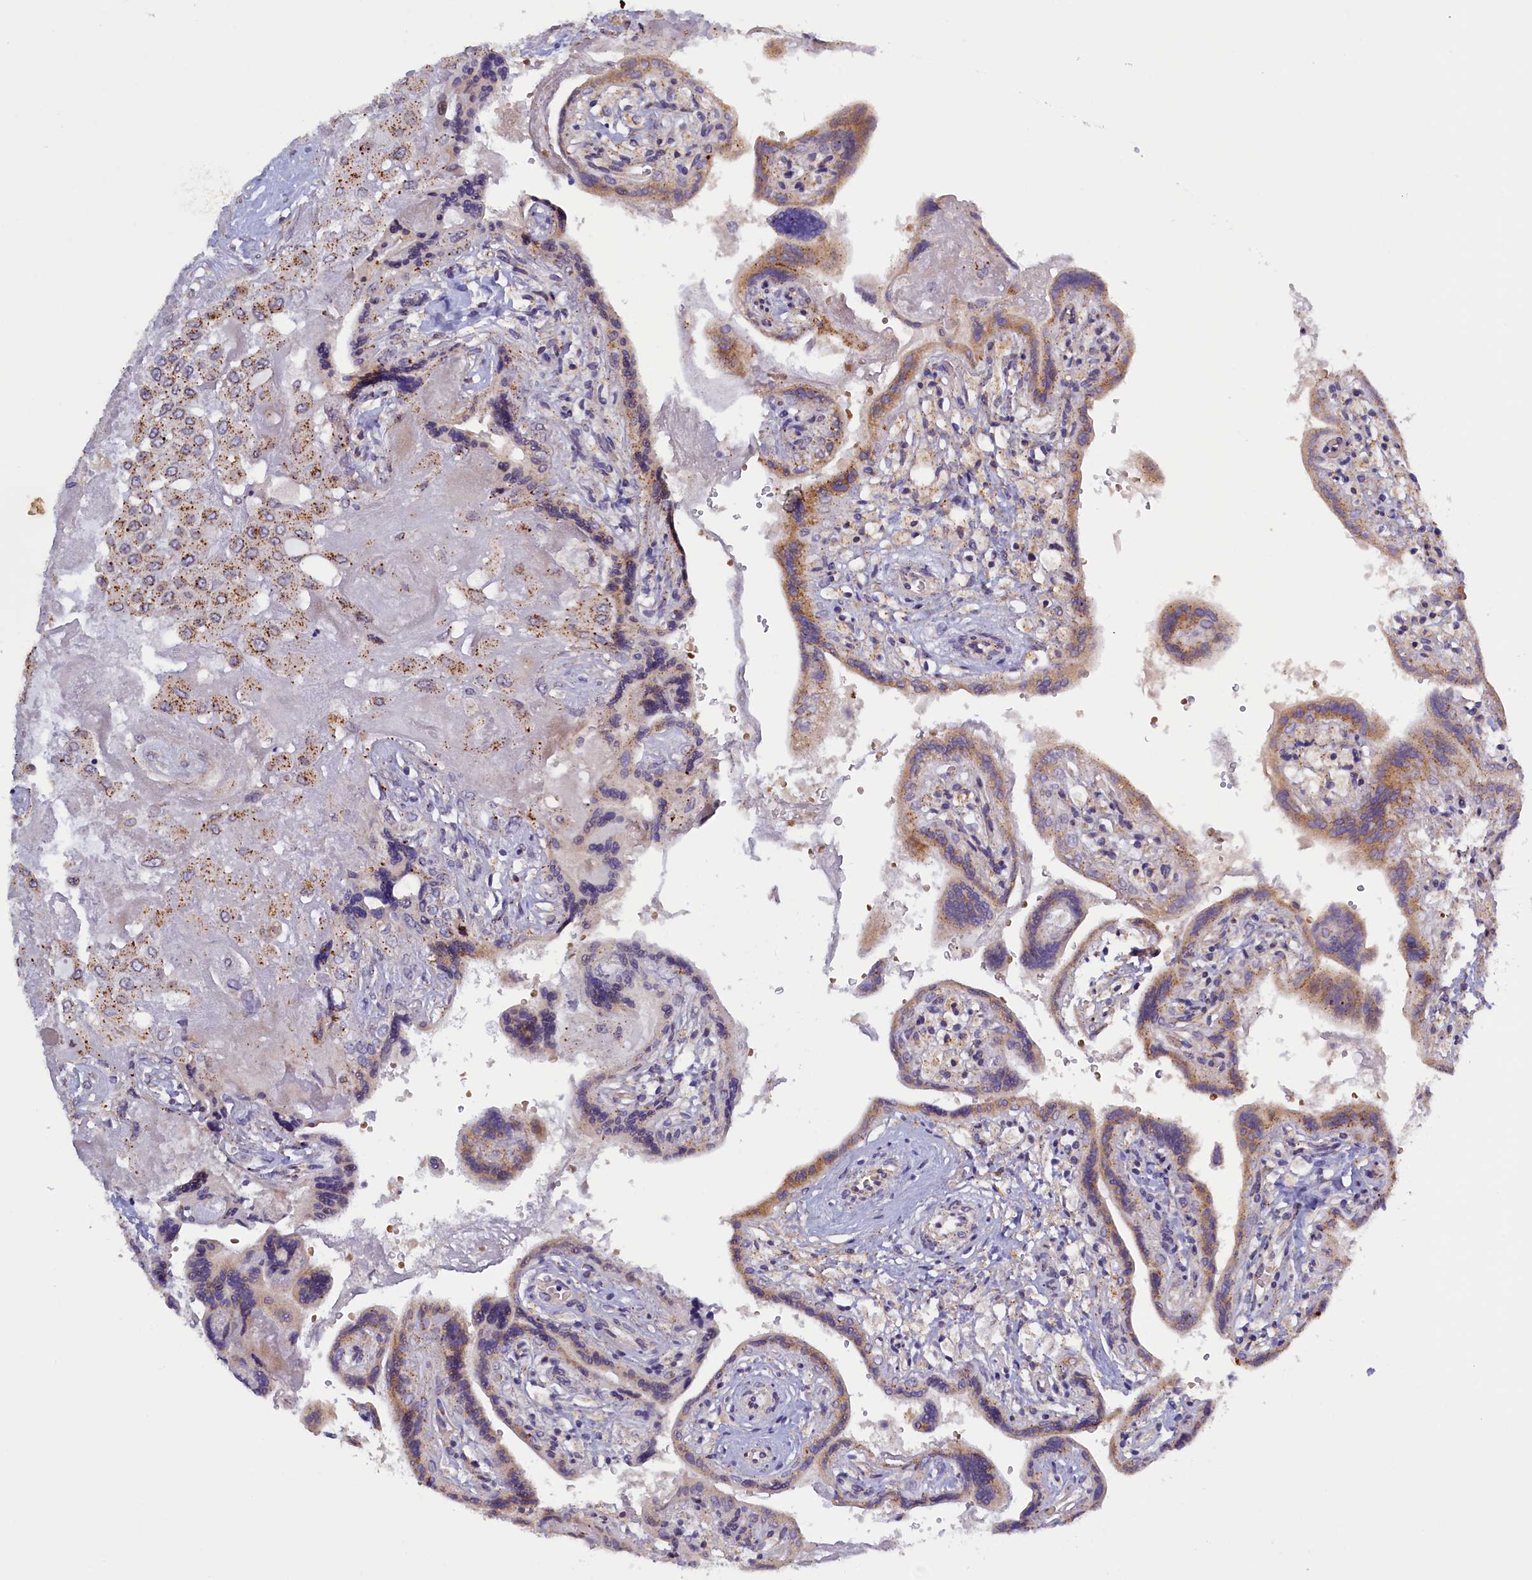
{"staining": {"intensity": "weak", "quantity": ">75%", "location": "cytoplasmic/membranous"}, "tissue": "placenta", "cell_type": "Decidual cells", "image_type": "normal", "snomed": [{"axis": "morphology", "description": "Normal tissue, NOS"}, {"axis": "topography", "description": "Placenta"}], "caption": "Decidual cells display low levels of weak cytoplasmic/membranous expression in approximately >75% of cells in normal placenta. Nuclei are stained in blue.", "gene": "HYKK", "patient": {"sex": "female", "age": 37}}